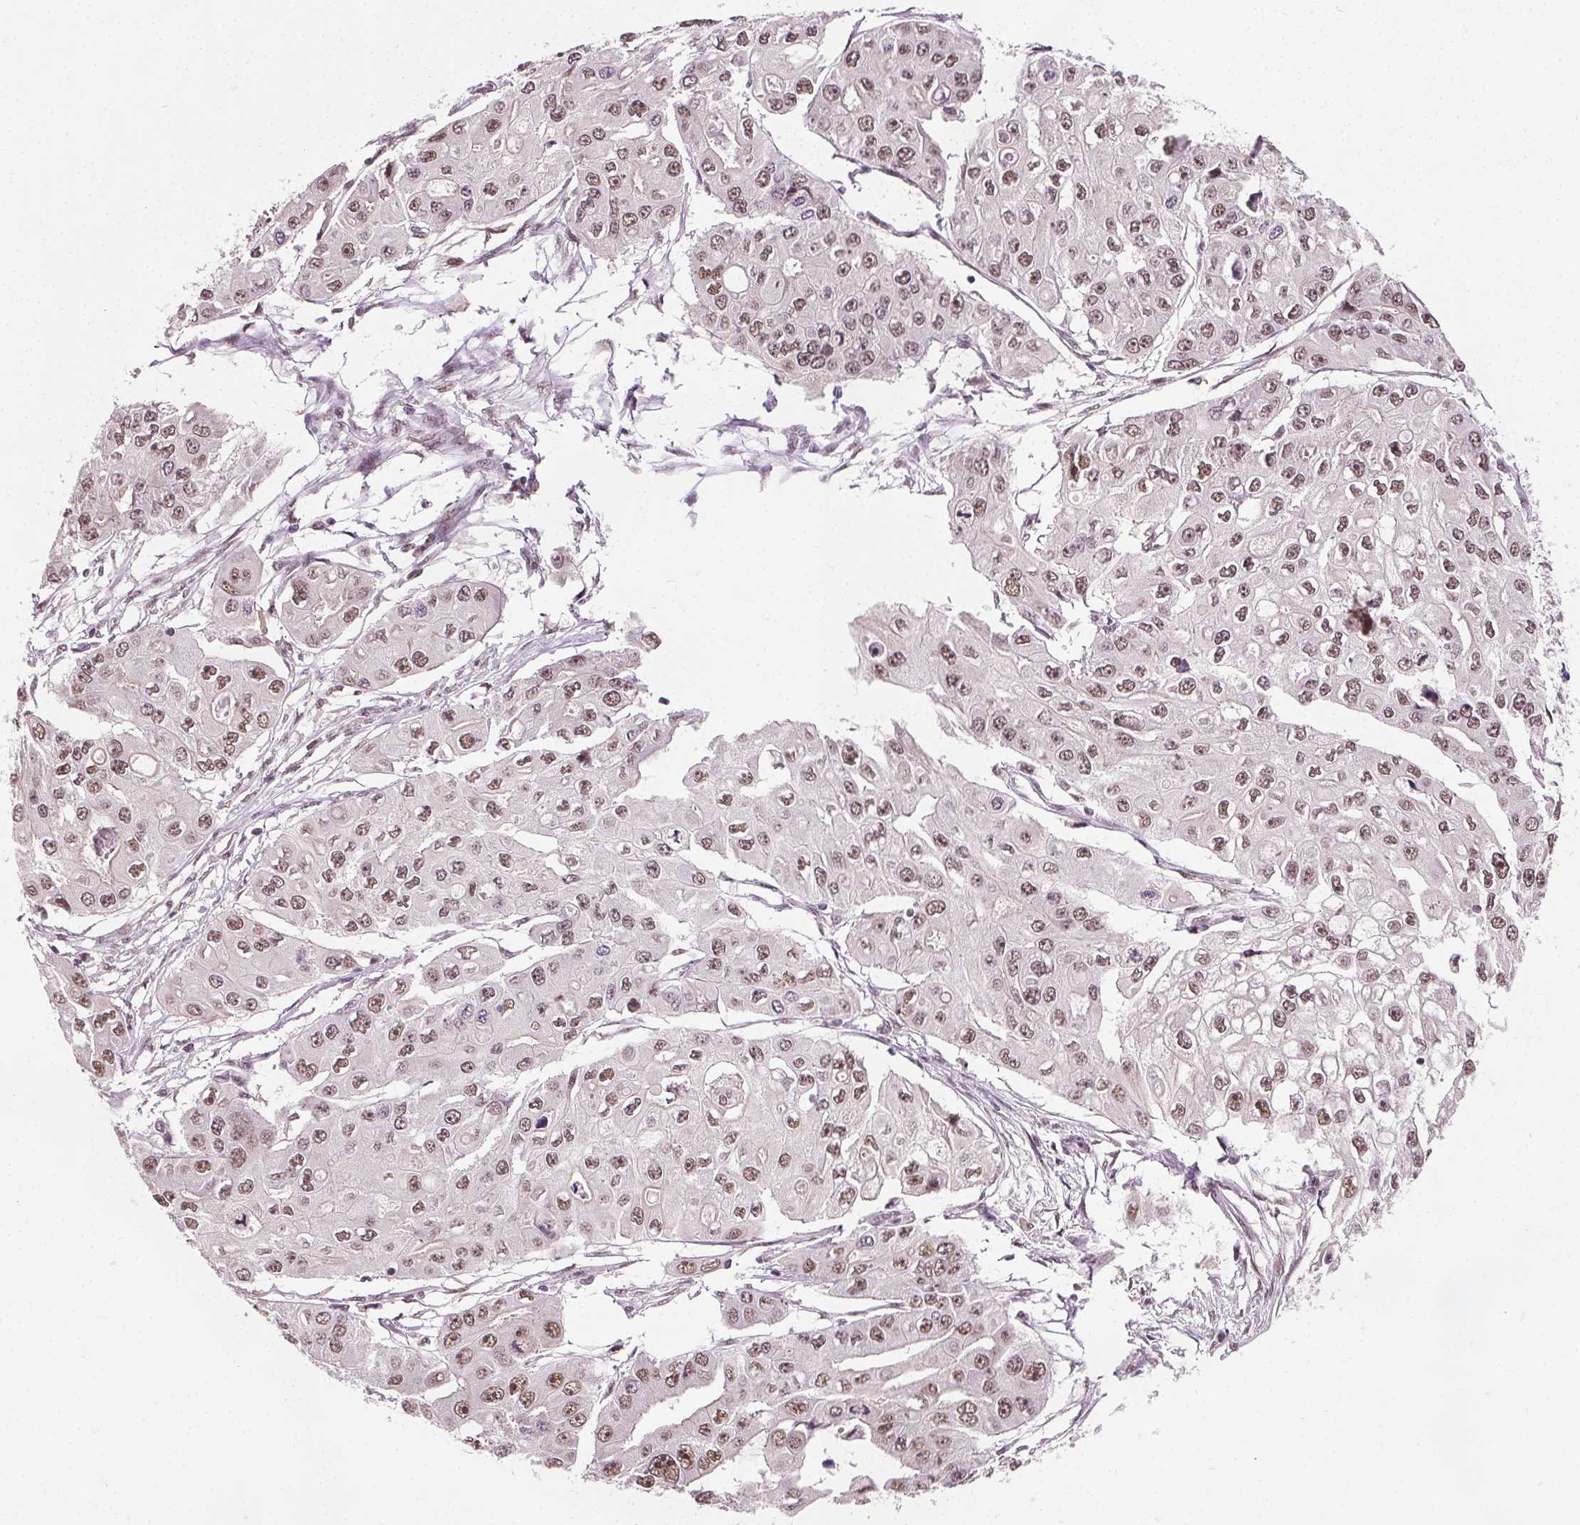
{"staining": {"intensity": "moderate", "quantity": ">75%", "location": "nuclear"}, "tissue": "ovarian cancer", "cell_type": "Tumor cells", "image_type": "cancer", "snomed": [{"axis": "morphology", "description": "Cystadenocarcinoma, serous, NOS"}, {"axis": "topography", "description": "Ovary"}], "caption": "Ovarian cancer (serous cystadenocarcinoma) stained for a protein (brown) displays moderate nuclear positive expression in about >75% of tumor cells.", "gene": "MED6", "patient": {"sex": "female", "age": 56}}